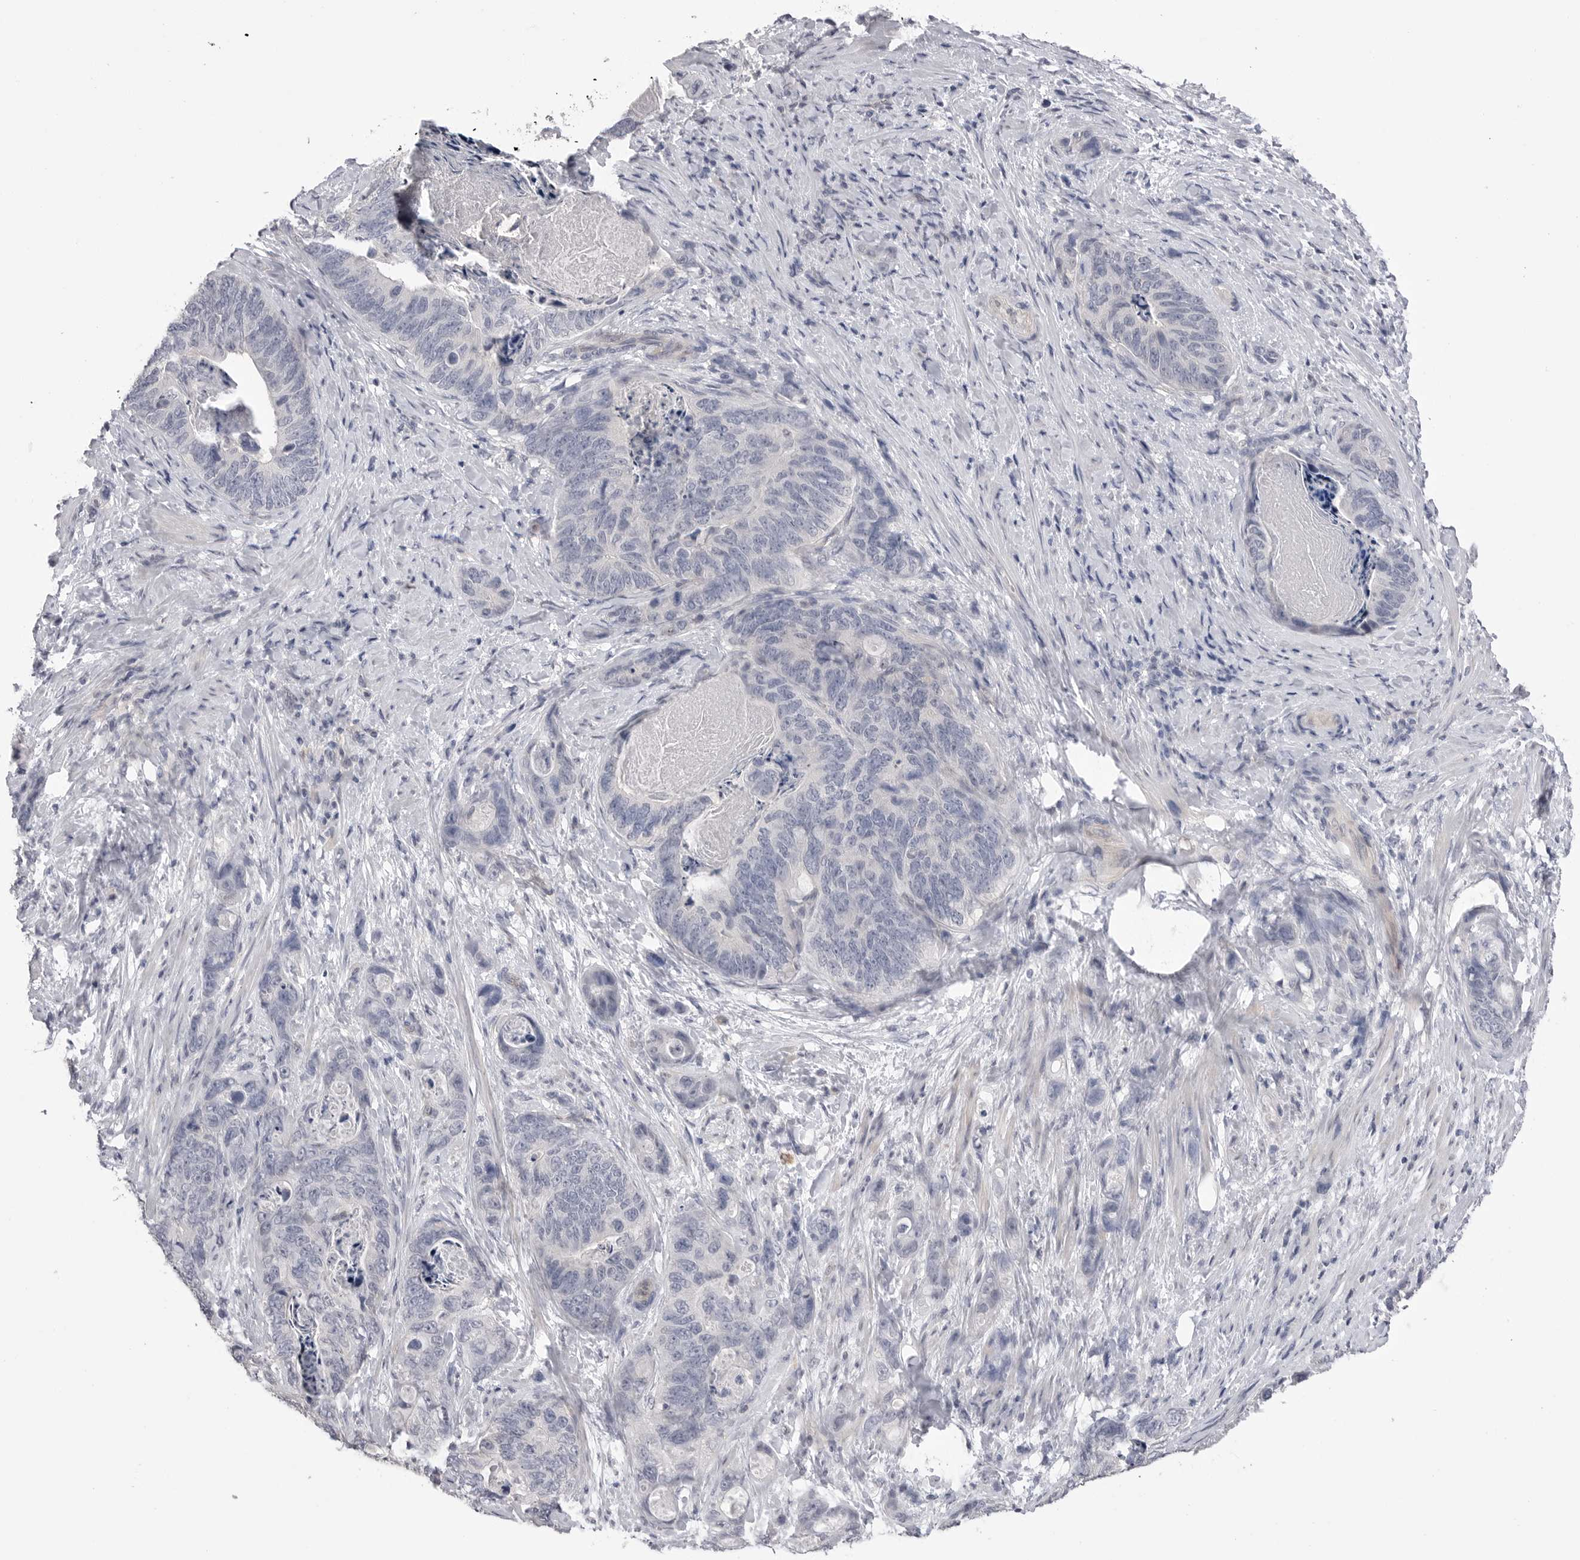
{"staining": {"intensity": "negative", "quantity": "none", "location": "none"}, "tissue": "stomach cancer", "cell_type": "Tumor cells", "image_type": "cancer", "snomed": [{"axis": "morphology", "description": "Normal tissue, NOS"}, {"axis": "morphology", "description": "Adenocarcinoma, NOS"}, {"axis": "topography", "description": "Stomach"}], "caption": "IHC of stomach cancer demonstrates no staining in tumor cells.", "gene": "DLGAP3", "patient": {"sex": "female", "age": 89}}